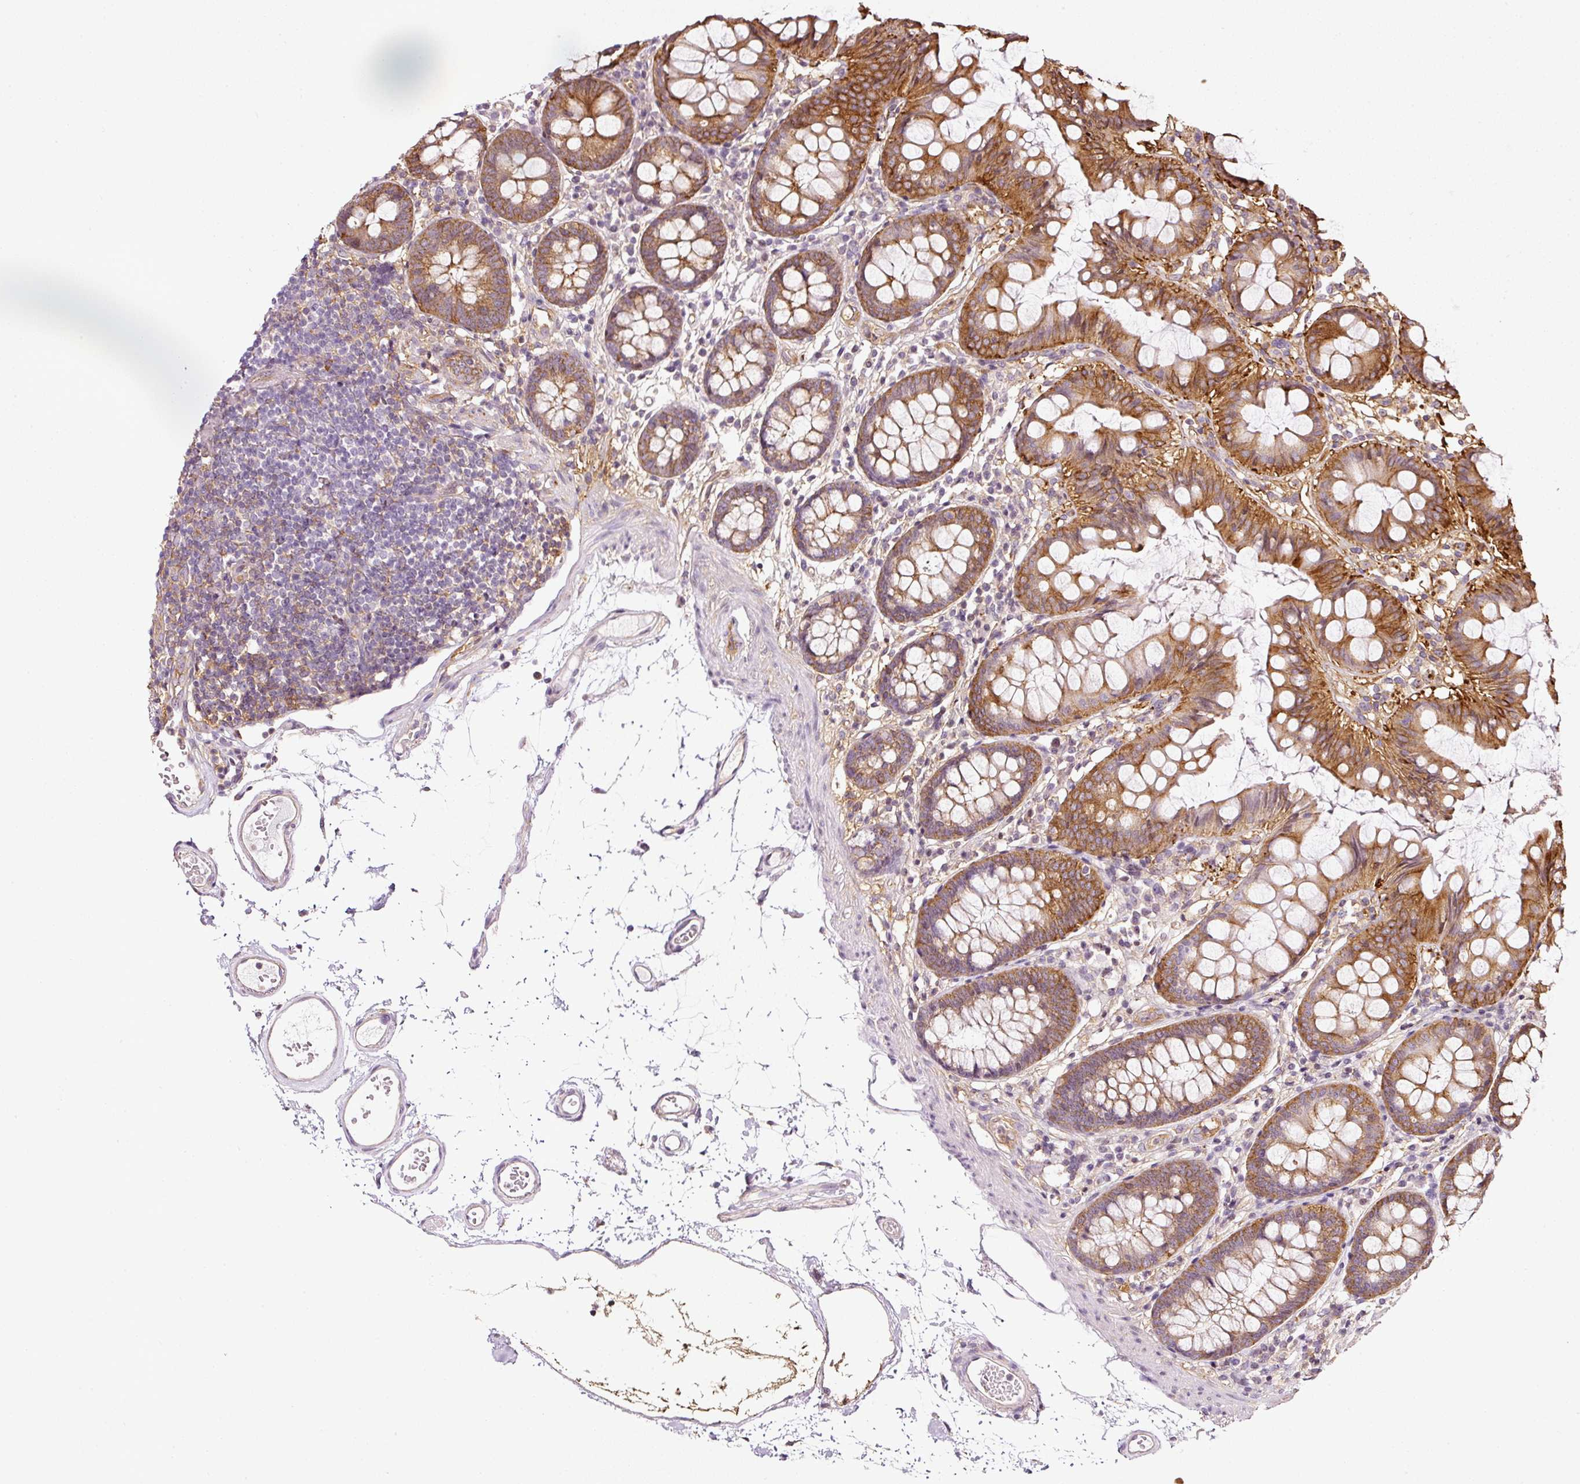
{"staining": {"intensity": "weak", "quantity": "25%-75%", "location": "cytoplasmic/membranous"}, "tissue": "colon", "cell_type": "Endothelial cells", "image_type": "normal", "snomed": [{"axis": "morphology", "description": "Normal tissue, NOS"}, {"axis": "topography", "description": "Colon"}], "caption": "Brown immunohistochemical staining in benign human colon displays weak cytoplasmic/membranous staining in about 25%-75% of endothelial cells.", "gene": "SCNM1", "patient": {"sex": "female", "age": 84}}